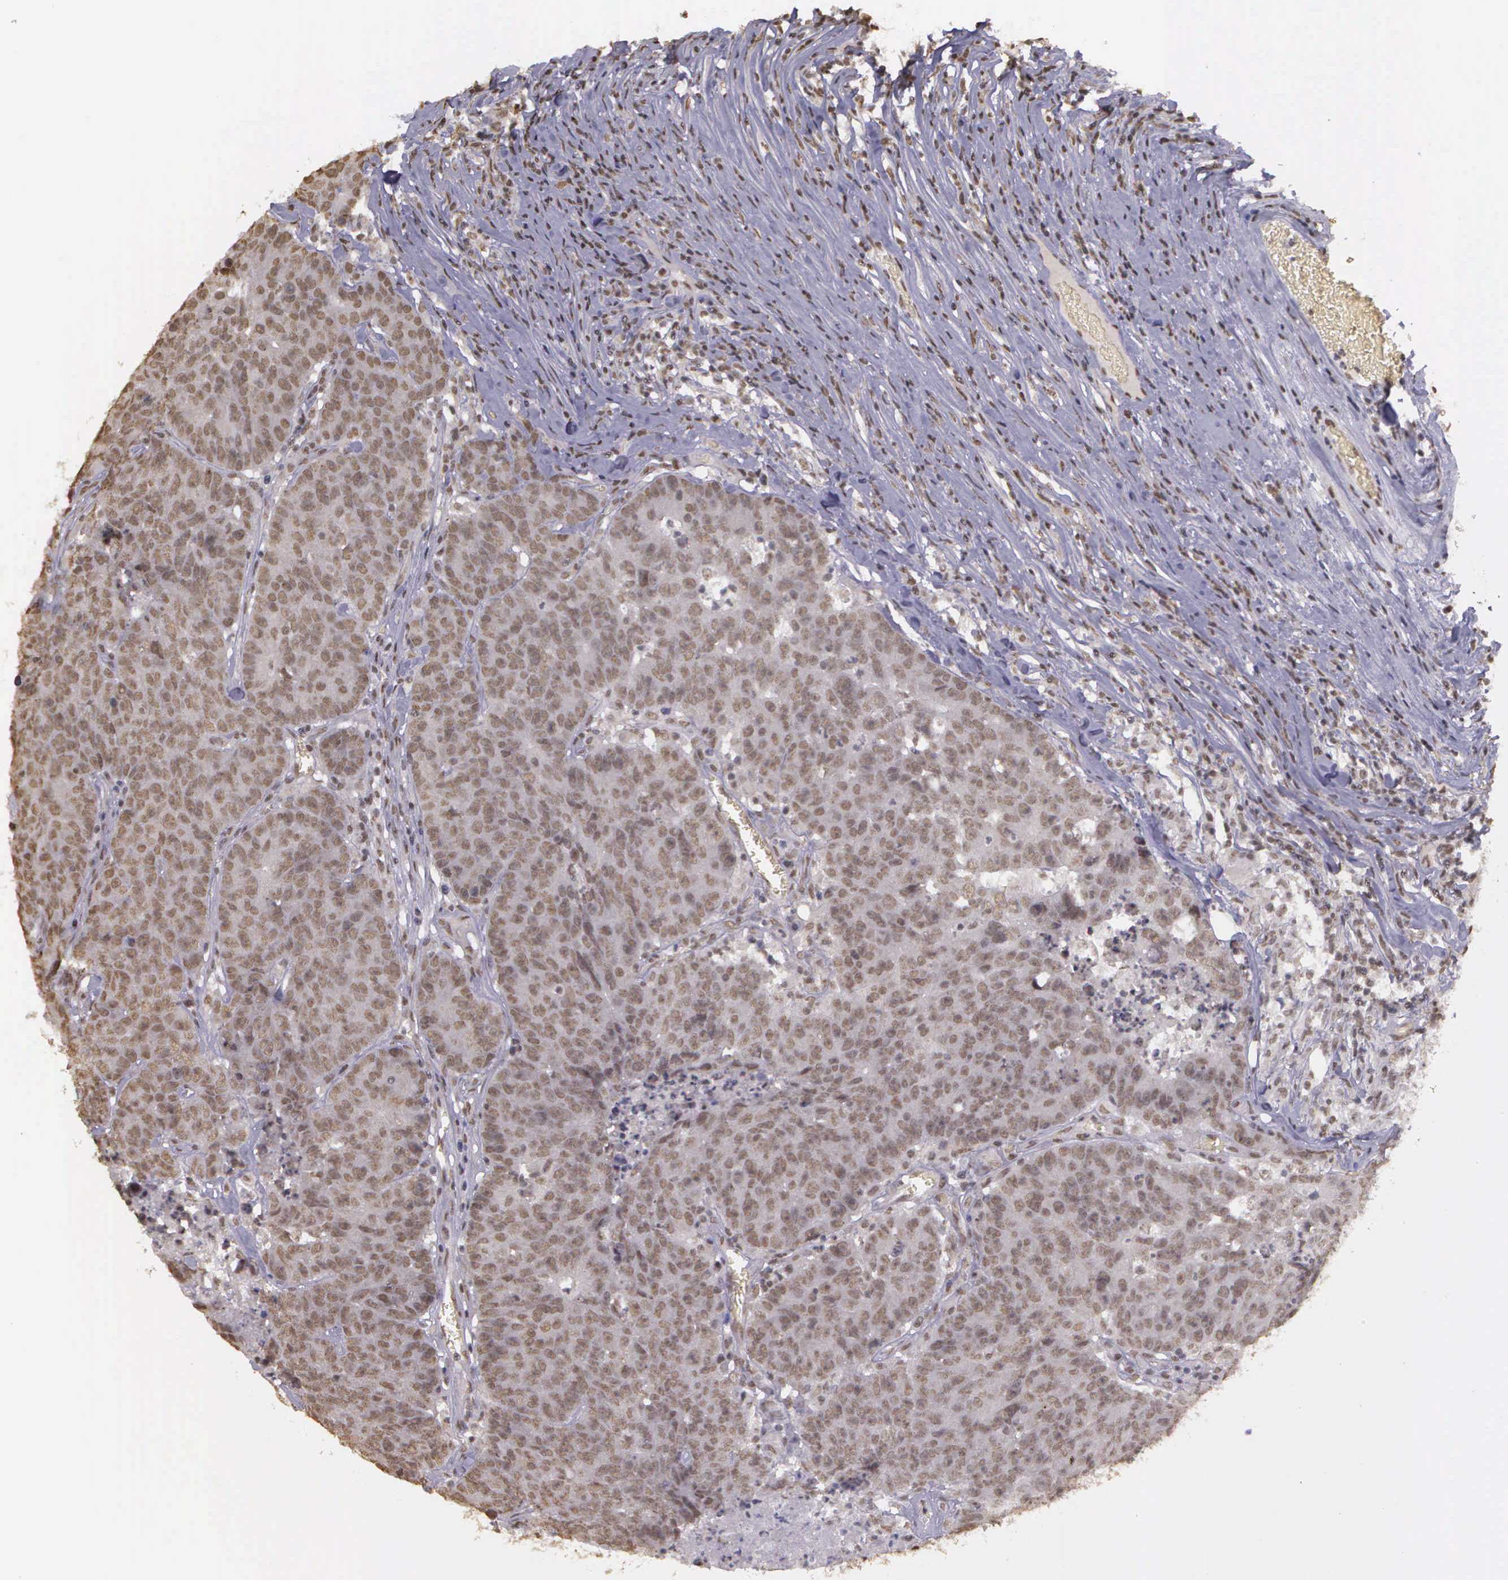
{"staining": {"intensity": "weak", "quantity": ">75%", "location": "nuclear"}, "tissue": "colorectal cancer", "cell_type": "Tumor cells", "image_type": "cancer", "snomed": [{"axis": "morphology", "description": "Adenocarcinoma, NOS"}, {"axis": "topography", "description": "Colon"}], "caption": "This is an image of IHC staining of colorectal cancer, which shows weak positivity in the nuclear of tumor cells.", "gene": "ARMCX5", "patient": {"sex": "female", "age": 53}}